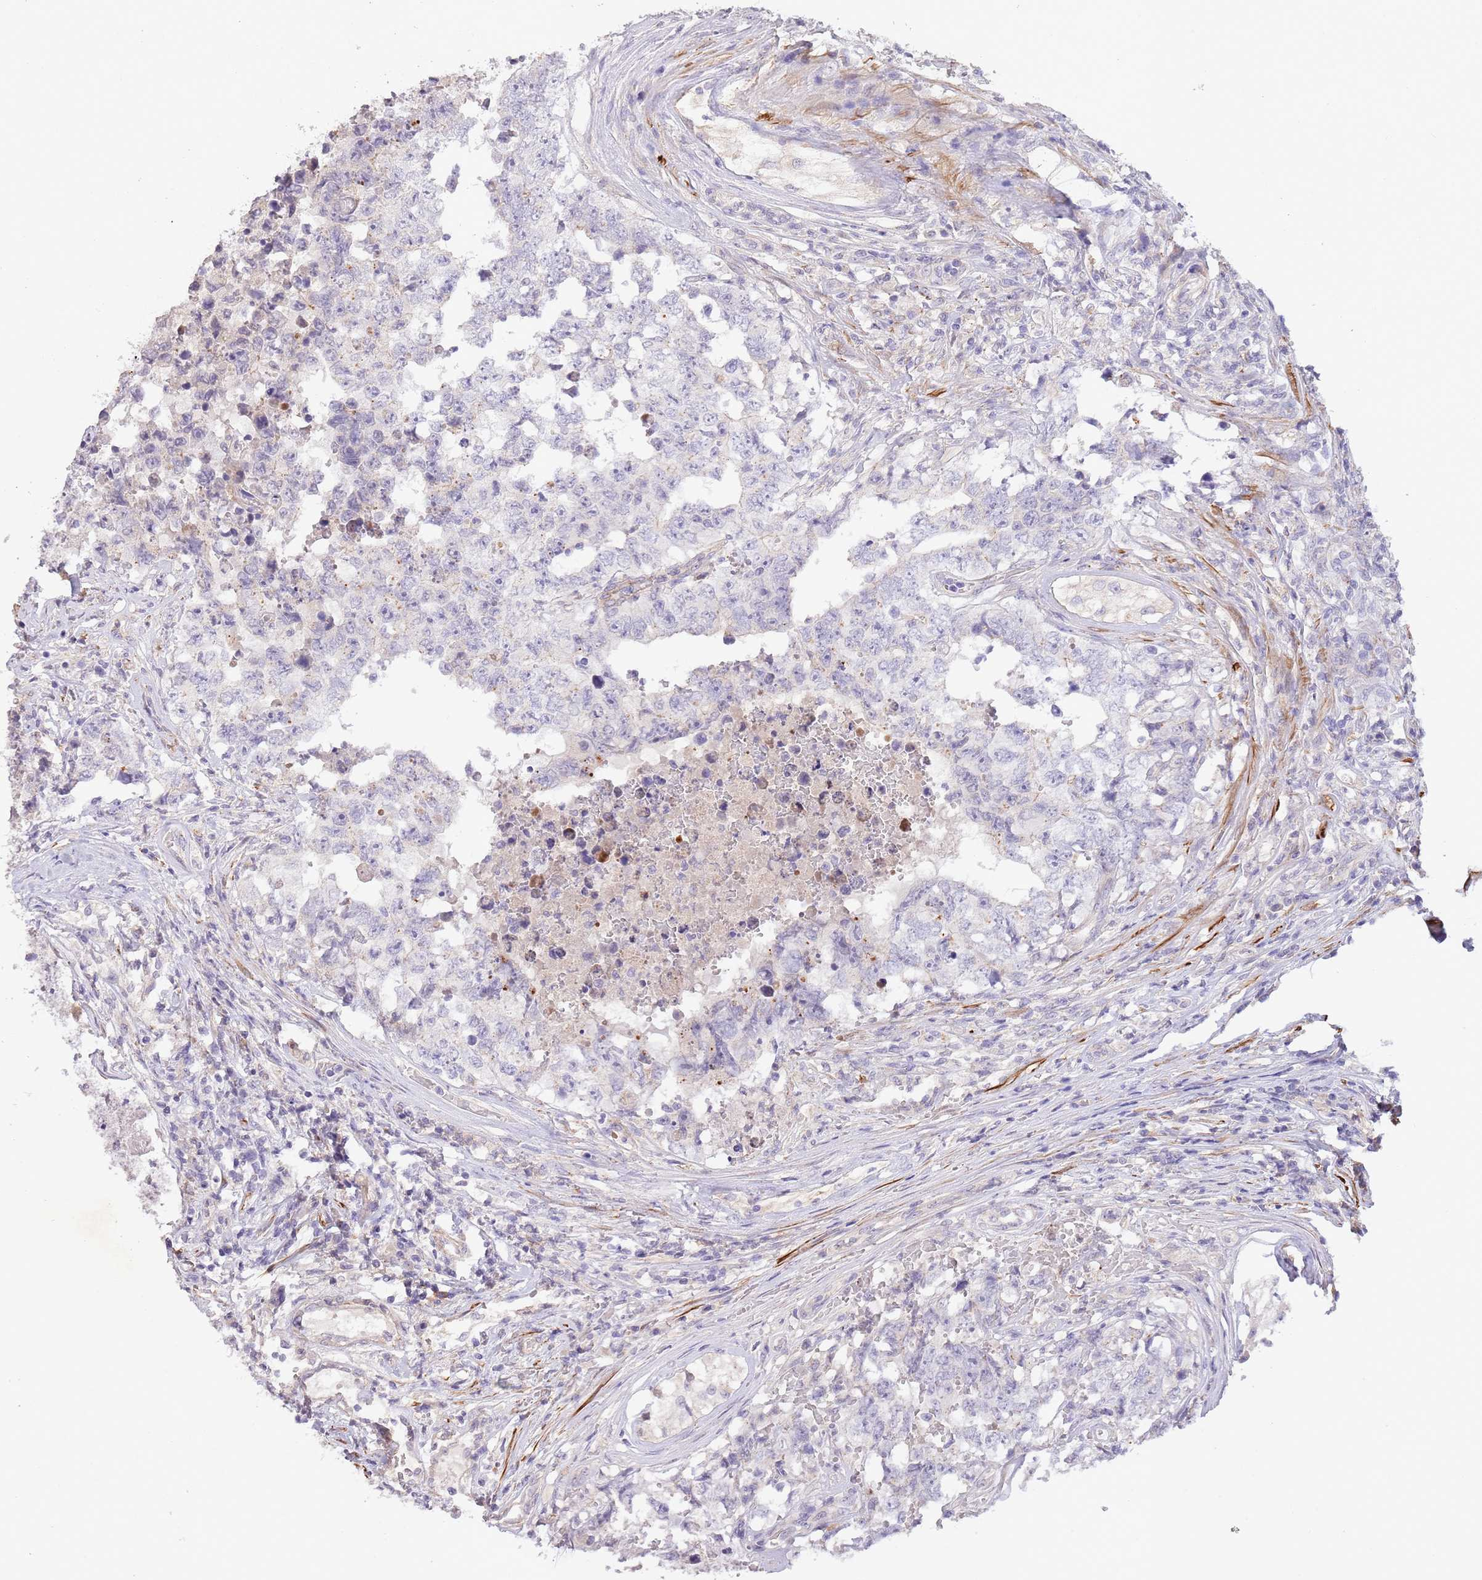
{"staining": {"intensity": "negative", "quantity": "none", "location": "none"}, "tissue": "testis cancer", "cell_type": "Tumor cells", "image_type": "cancer", "snomed": [{"axis": "morphology", "description": "Normal tissue, NOS"}, {"axis": "morphology", "description": "Carcinoma, Embryonal, NOS"}, {"axis": "topography", "description": "Testis"}, {"axis": "topography", "description": "Epididymis"}], "caption": "This histopathology image is of testis cancer (embryonal carcinoma) stained with immunohistochemistry (IHC) to label a protein in brown with the nuclei are counter-stained blue. There is no staining in tumor cells.", "gene": "ZNF658", "patient": {"sex": "male", "age": 25}}